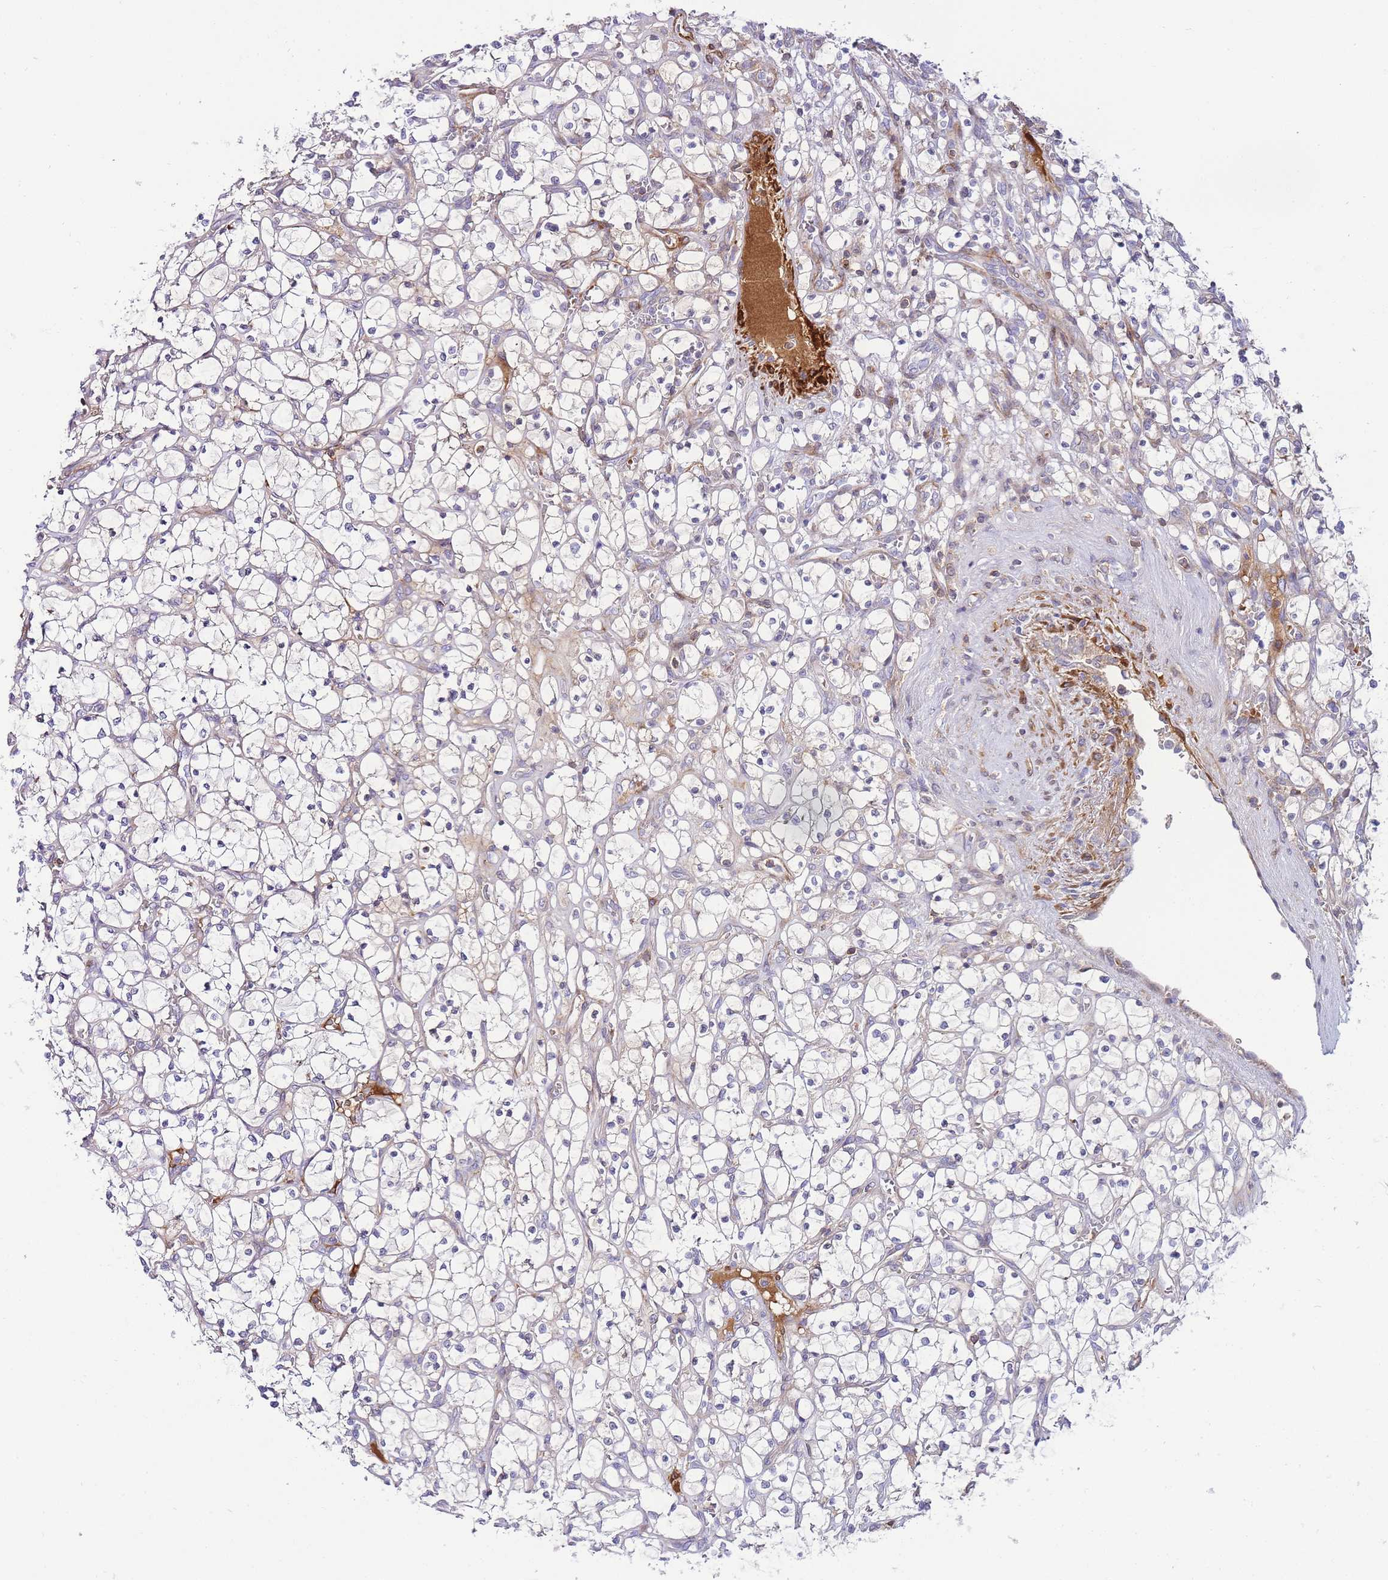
{"staining": {"intensity": "negative", "quantity": "none", "location": "none"}, "tissue": "renal cancer", "cell_type": "Tumor cells", "image_type": "cancer", "snomed": [{"axis": "morphology", "description": "Adenocarcinoma, NOS"}, {"axis": "topography", "description": "Kidney"}], "caption": "The image reveals no significant expression in tumor cells of renal adenocarcinoma.", "gene": "FBN3", "patient": {"sex": "female", "age": 69}}